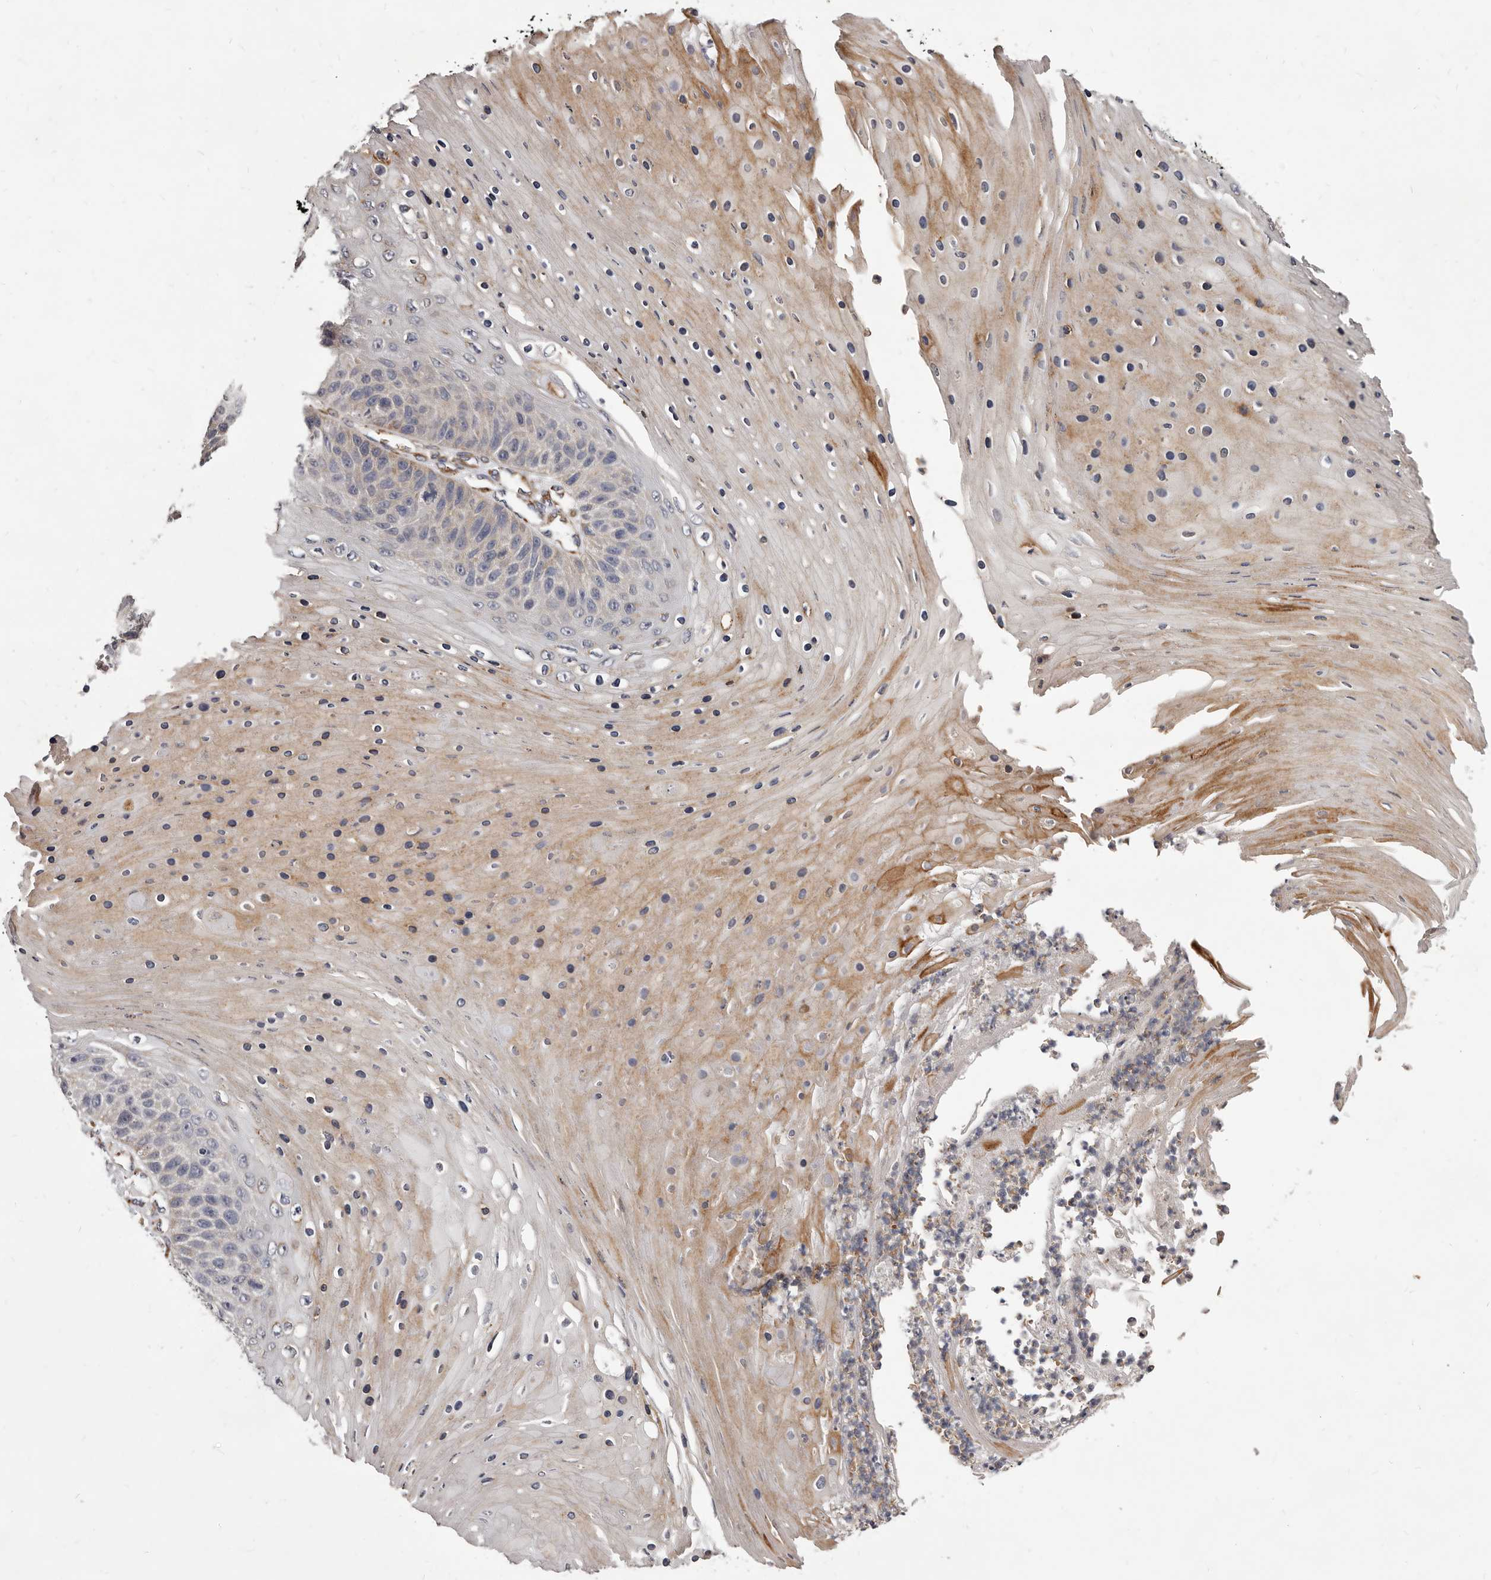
{"staining": {"intensity": "negative", "quantity": "none", "location": "none"}, "tissue": "skin cancer", "cell_type": "Tumor cells", "image_type": "cancer", "snomed": [{"axis": "morphology", "description": "Squamous cell carcinoma, NOS"}, {"axis": "topography", "description": "Skin"}], "caption": "Skin cancer (squamous cell carcinoma) was stained to show a protein in brown. There is no significant staining in tumor cells.", "gene": "ALPK1", "patient": {"sex": "female", "age": 88}}